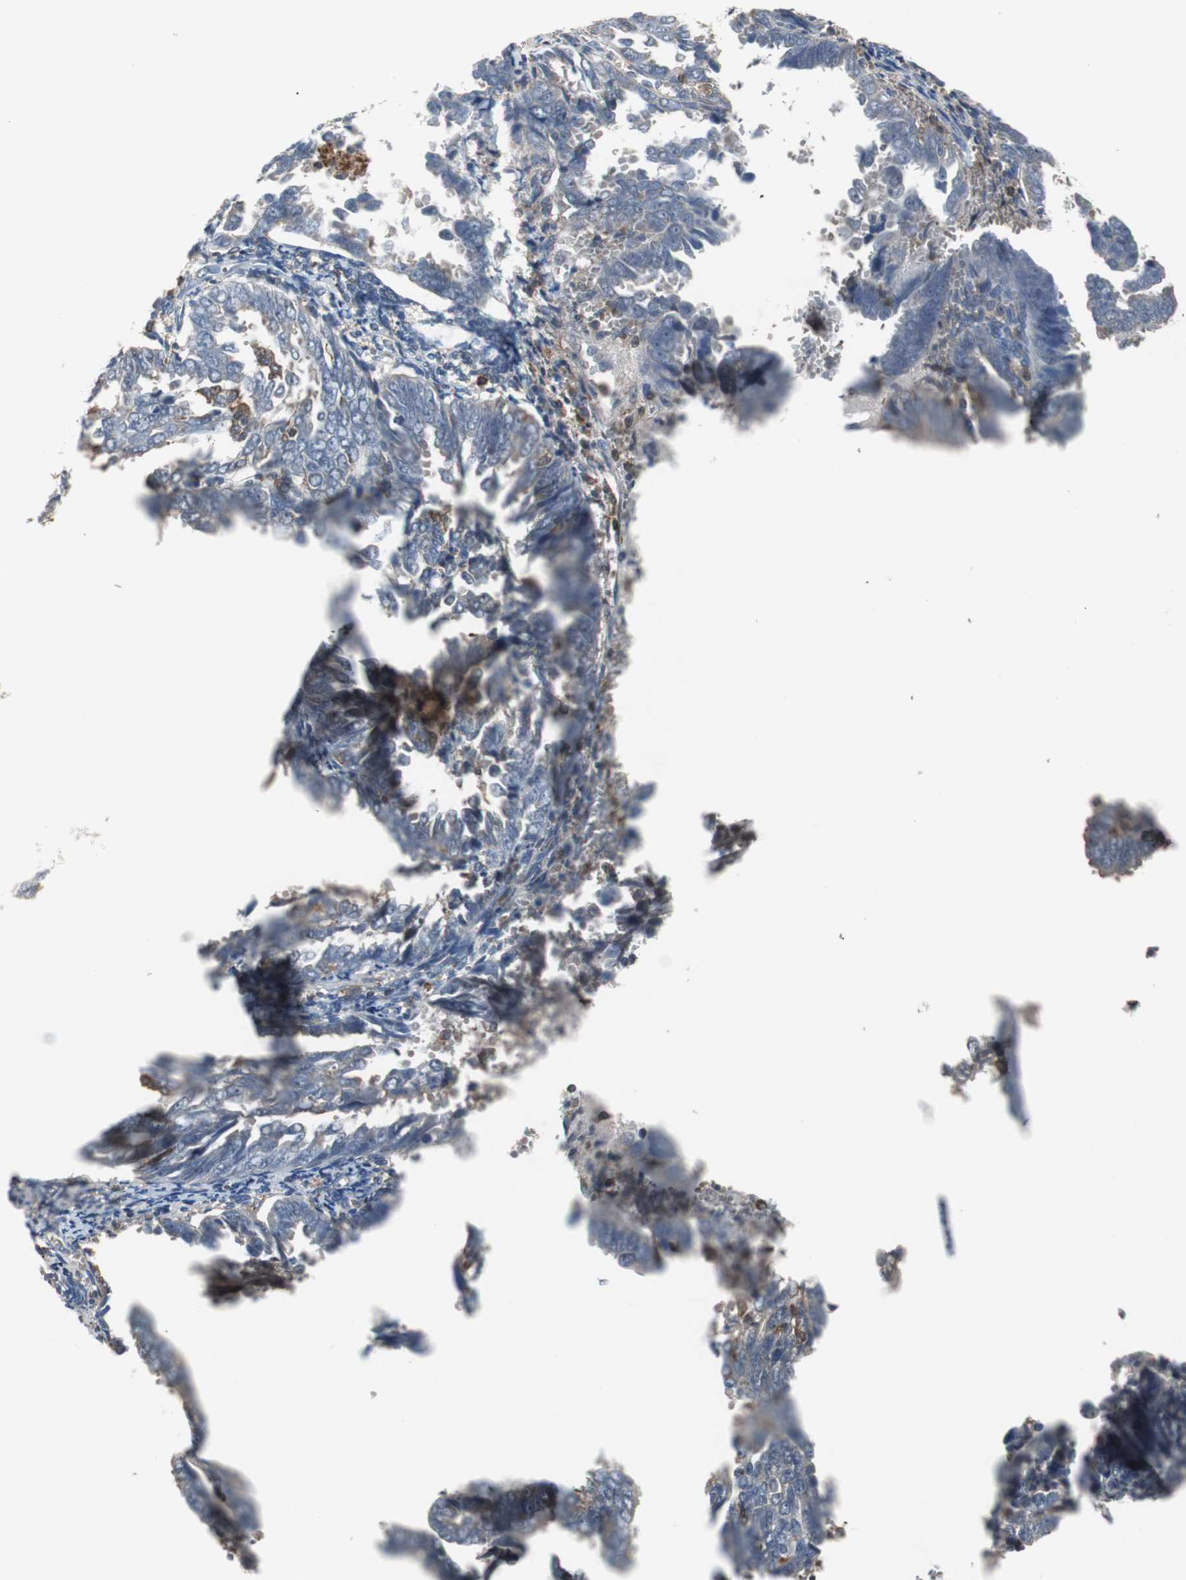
{"staining": {"intensity": "negative", "quantity": "none", "location": "none"}, "tissue": "endometrial cancer", "cell_type": "Tumor cells", "image_type": "cancer", "snomed": [{"axis": "morphology", "description": "Adenocarcinoma, NOS"}, {"axis": "topography", "description": "Endometrium"}], "caption": "This micrograph is of endometrial cancer stained with immunohistochemistry (IHC) to label a protein in brown with the nuclei are counter-stained blue. There is no staining in tumor cells.", "gene": "CALB2", "patient": {"sex": "female", "age": 75}}